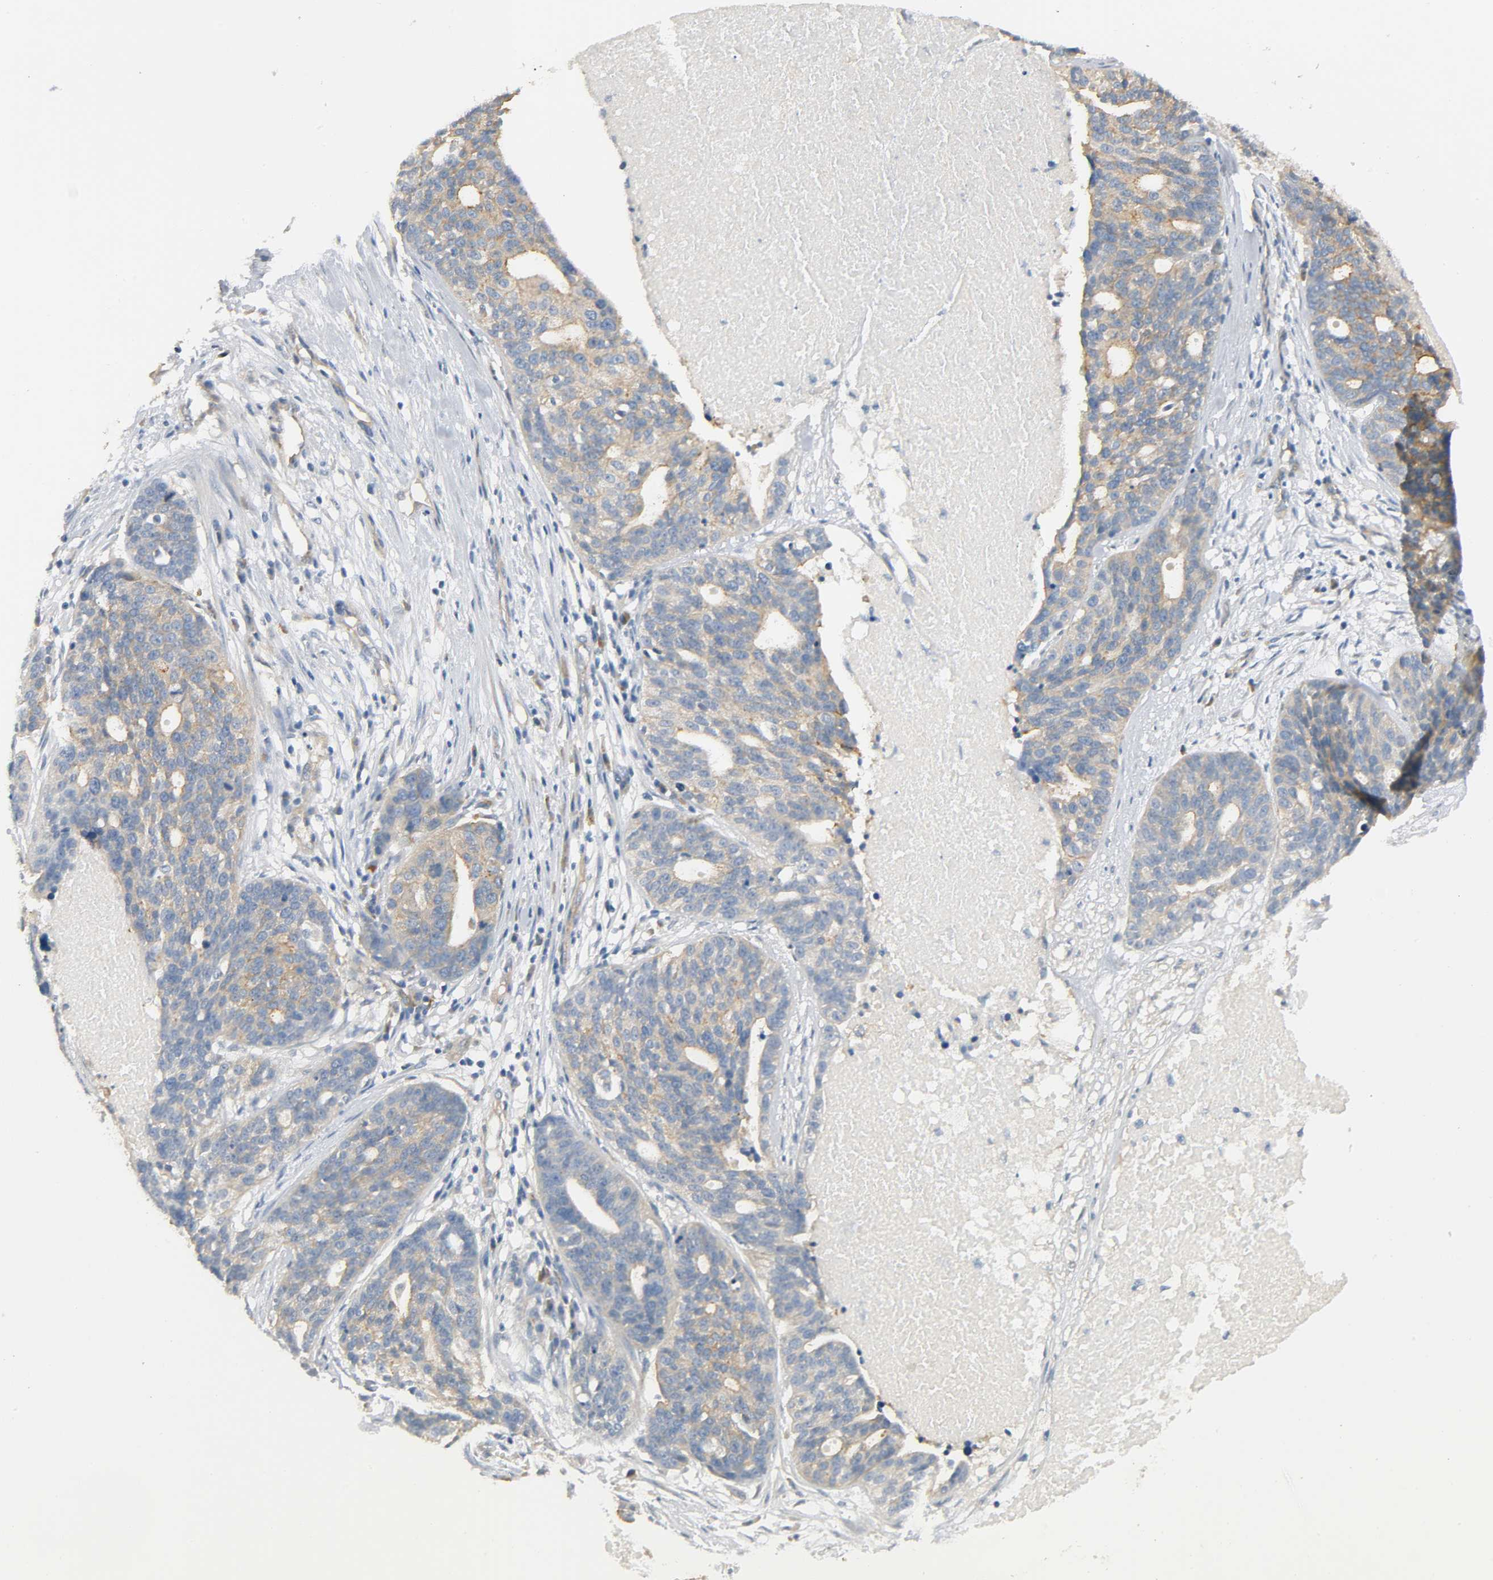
{"staining": {"intensity": "moderate", "quantity": ">75%", "location": "cytoplasmic/membranous"}, "tissue": "ovarian cancer", "cell_type": "Tumor cells", "image_type": "cancer", "snomed": [{"axis": "morphology", "description": "Cystadenocarcinoma, serous, NOS"}, {"axis": "topography", "description": "Ovary"}], "caption": "Ovarian cancer was stained to show a protein in brown. There is medium levels of moderate cytoplasmic/membranous expression in about >75% of tumor cells.", "gene": "ARPC1A", "patient": {"sex": "female", "age": 59}}